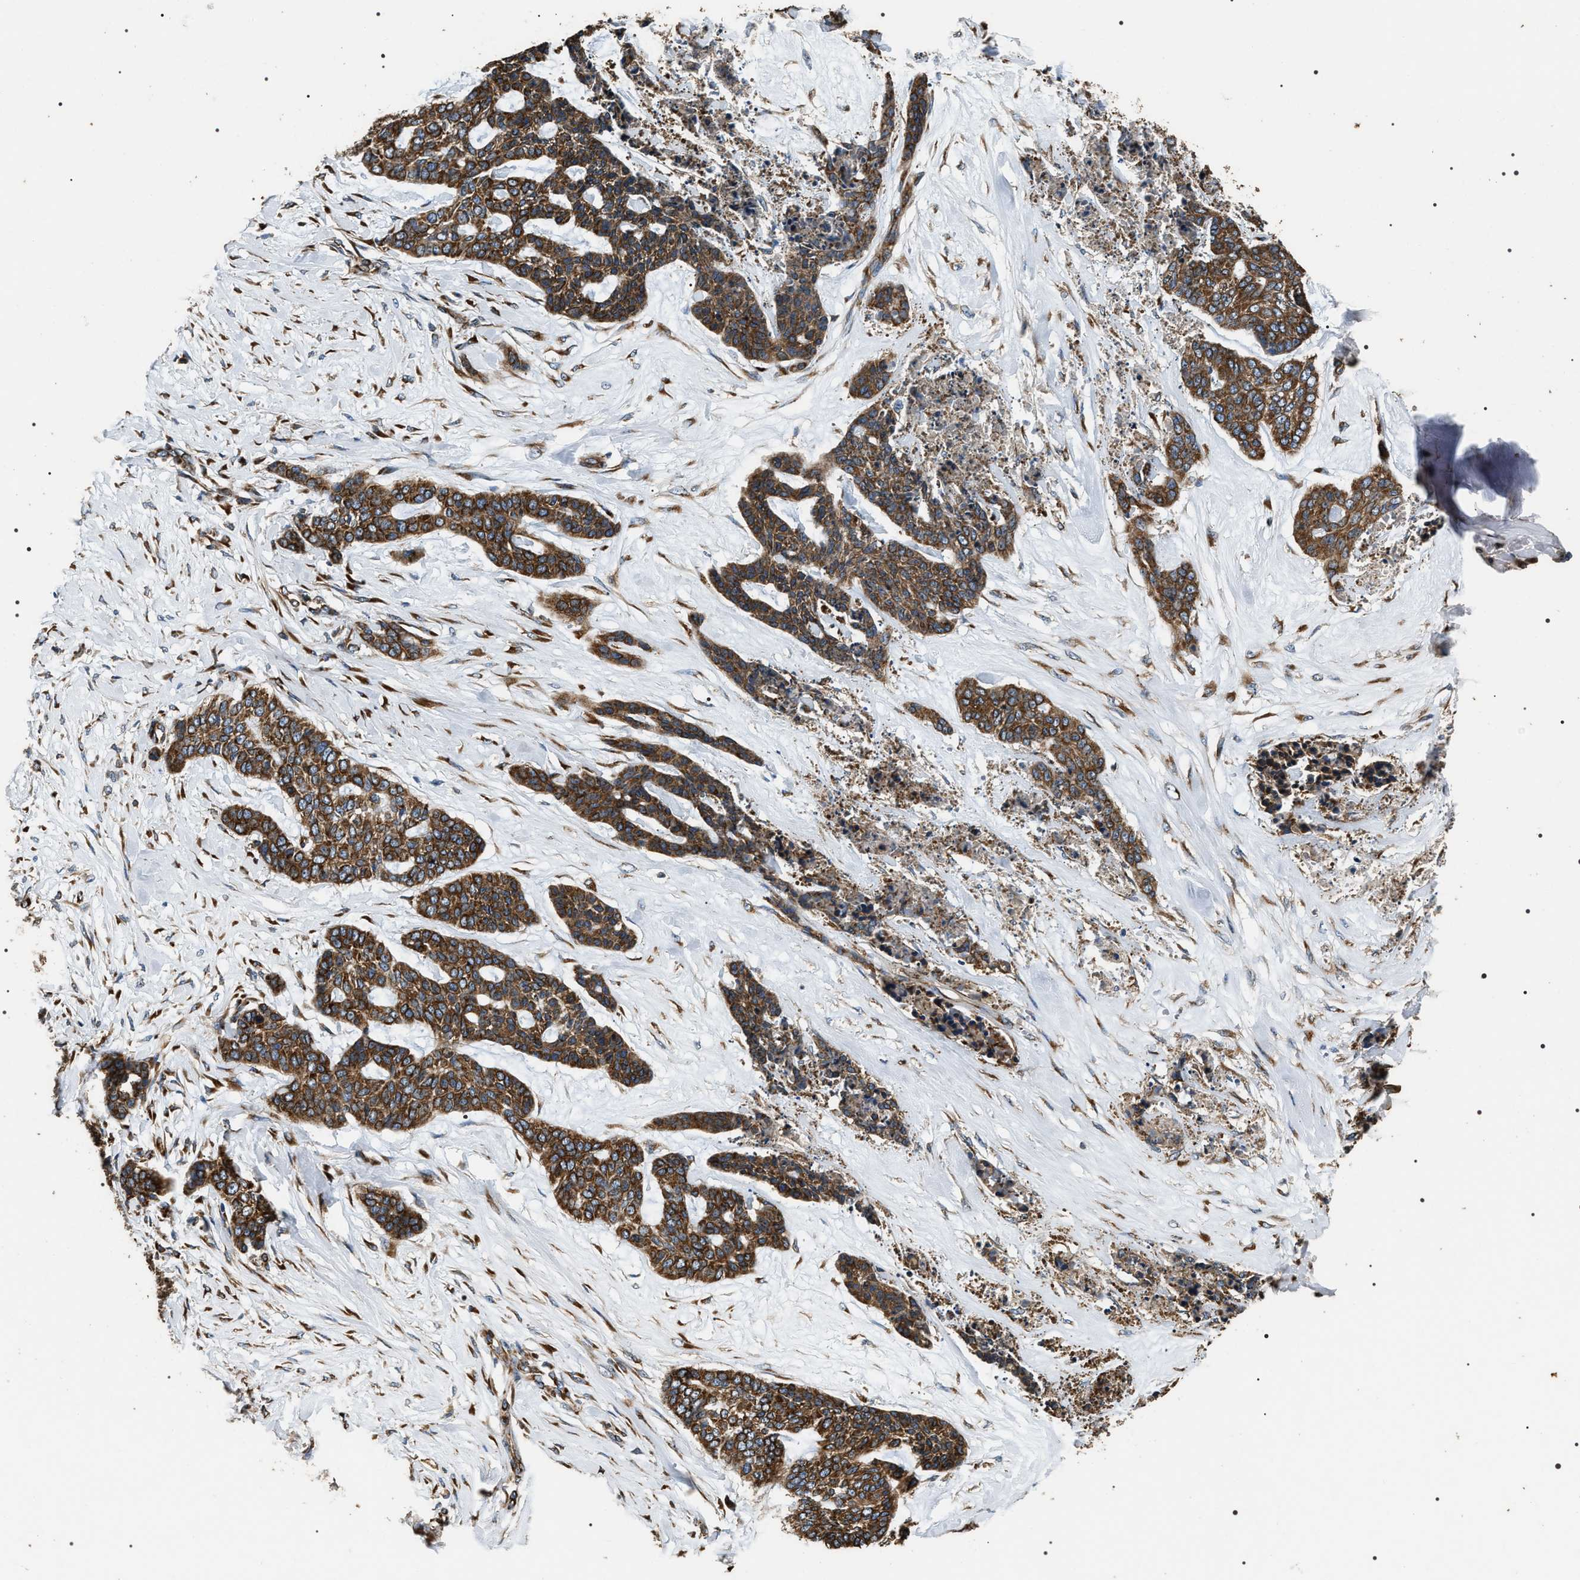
{"staining": {"intensity": "strong", "quantity": ">75%", "location": "cytoplasmic/membranous"}, "tissue": "skin cancer", "cell_type": "Tumor cells", "image_type": "cancer", "snomed": [{"axis": "morphology", "description": "Basal cell carcinoma"}, {"axis": "topography", "description": "Skin"}], "caption": "Skin cancer (basal cell carcinoma) was stained to show a protein in brown. There is high levels of strong cytoplasmic/membranous staining in approximately >75% of tumor cells.", "gene": "KTN1", "patient": {"sex": "female", "age": 64}}